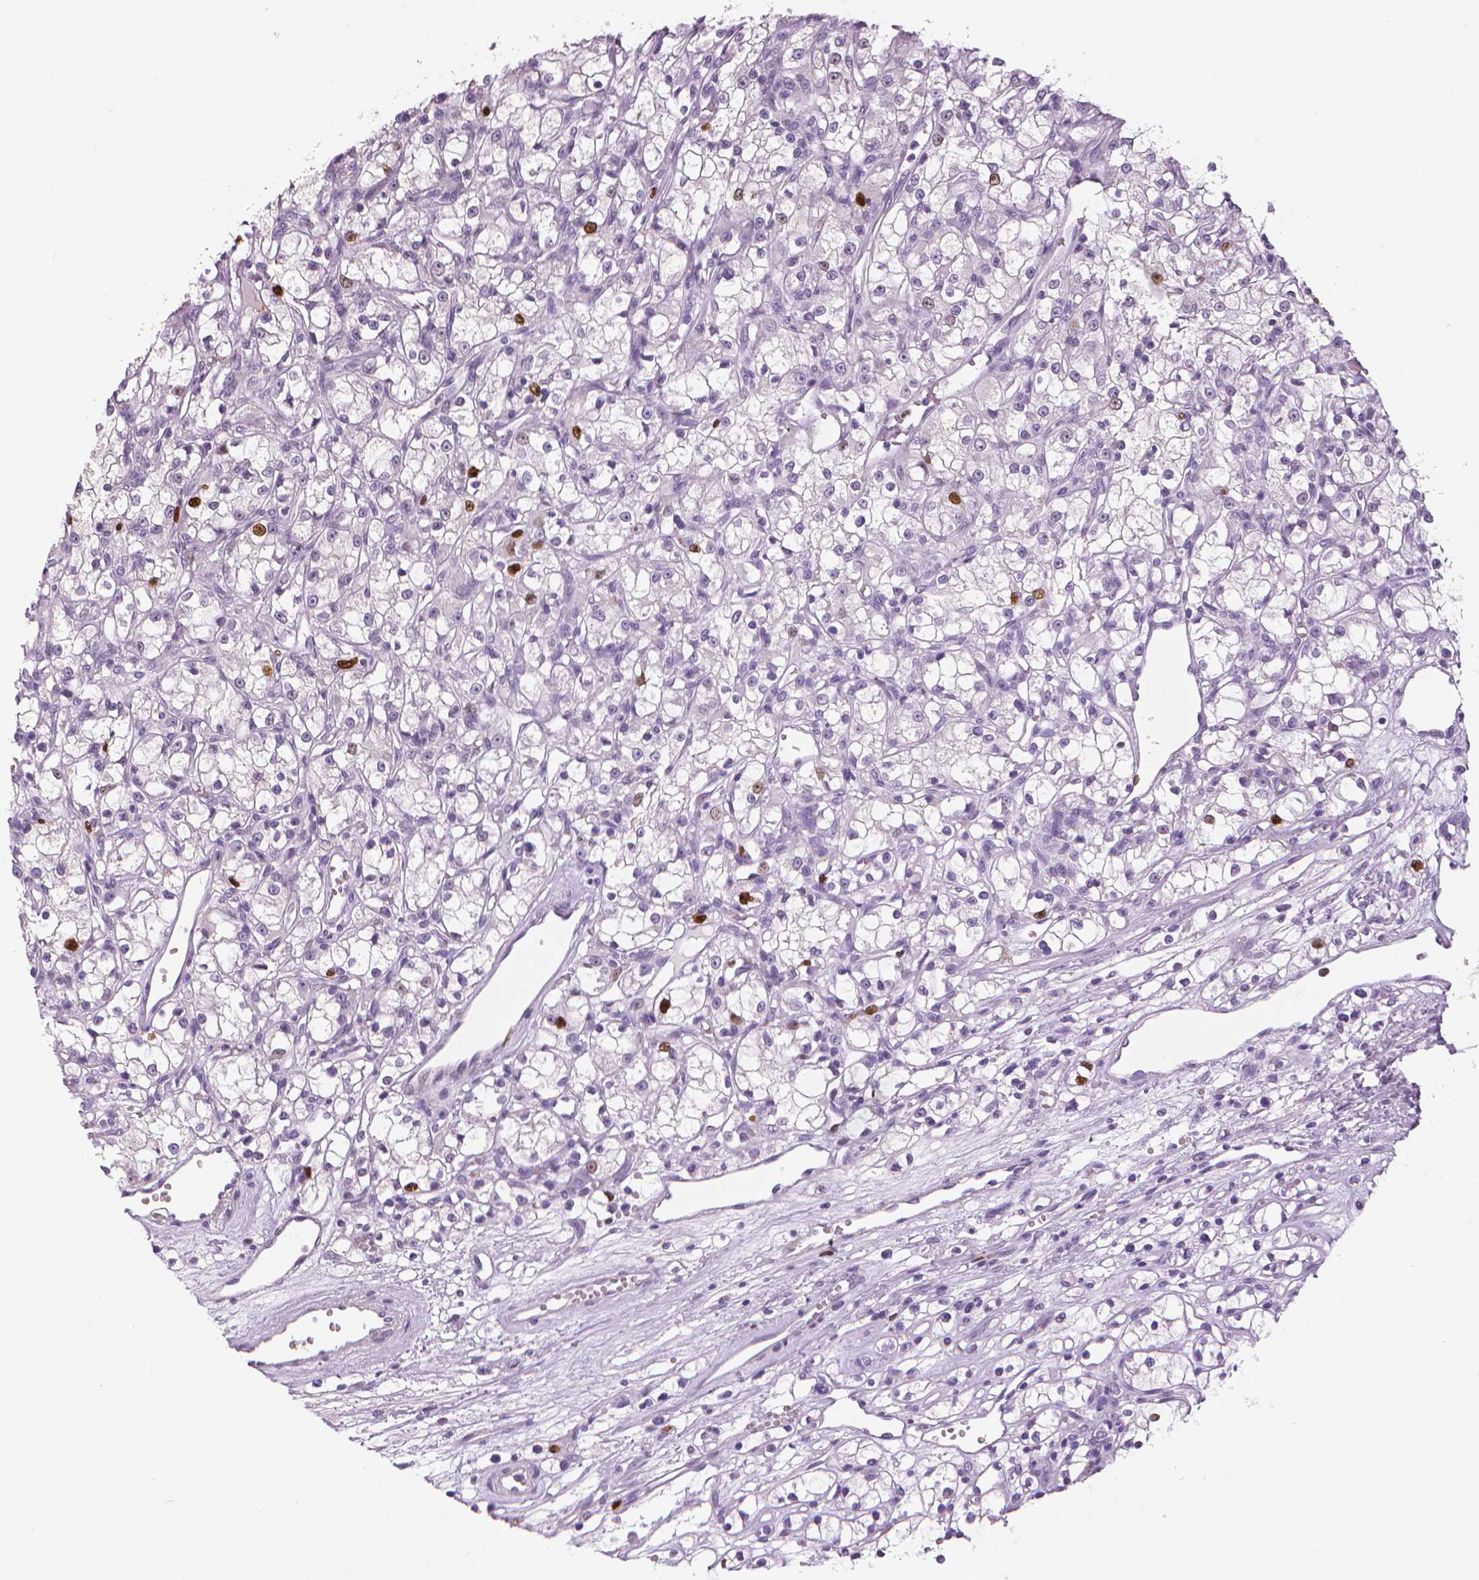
{"staining": {"intensity": "strong", "quantity": "<25%", "location": "nuclear"}, "tissue": "renal cancer", "cell_type": "Tumor cells", "image_type": "cancer", "snomed": [{"axis": "morphology", "description": "Adenocarcinoma, NOS"}, {"axis": "topography", "description": "Kidney"}], "caption": "Human adenocarcinoma (renal) stained for a protein (brown) shows strong nuclear positive positivity in approximately <25% of tumor cells.", "gene": "MKI67", "patient": {"sex": "female", "age": 59}}